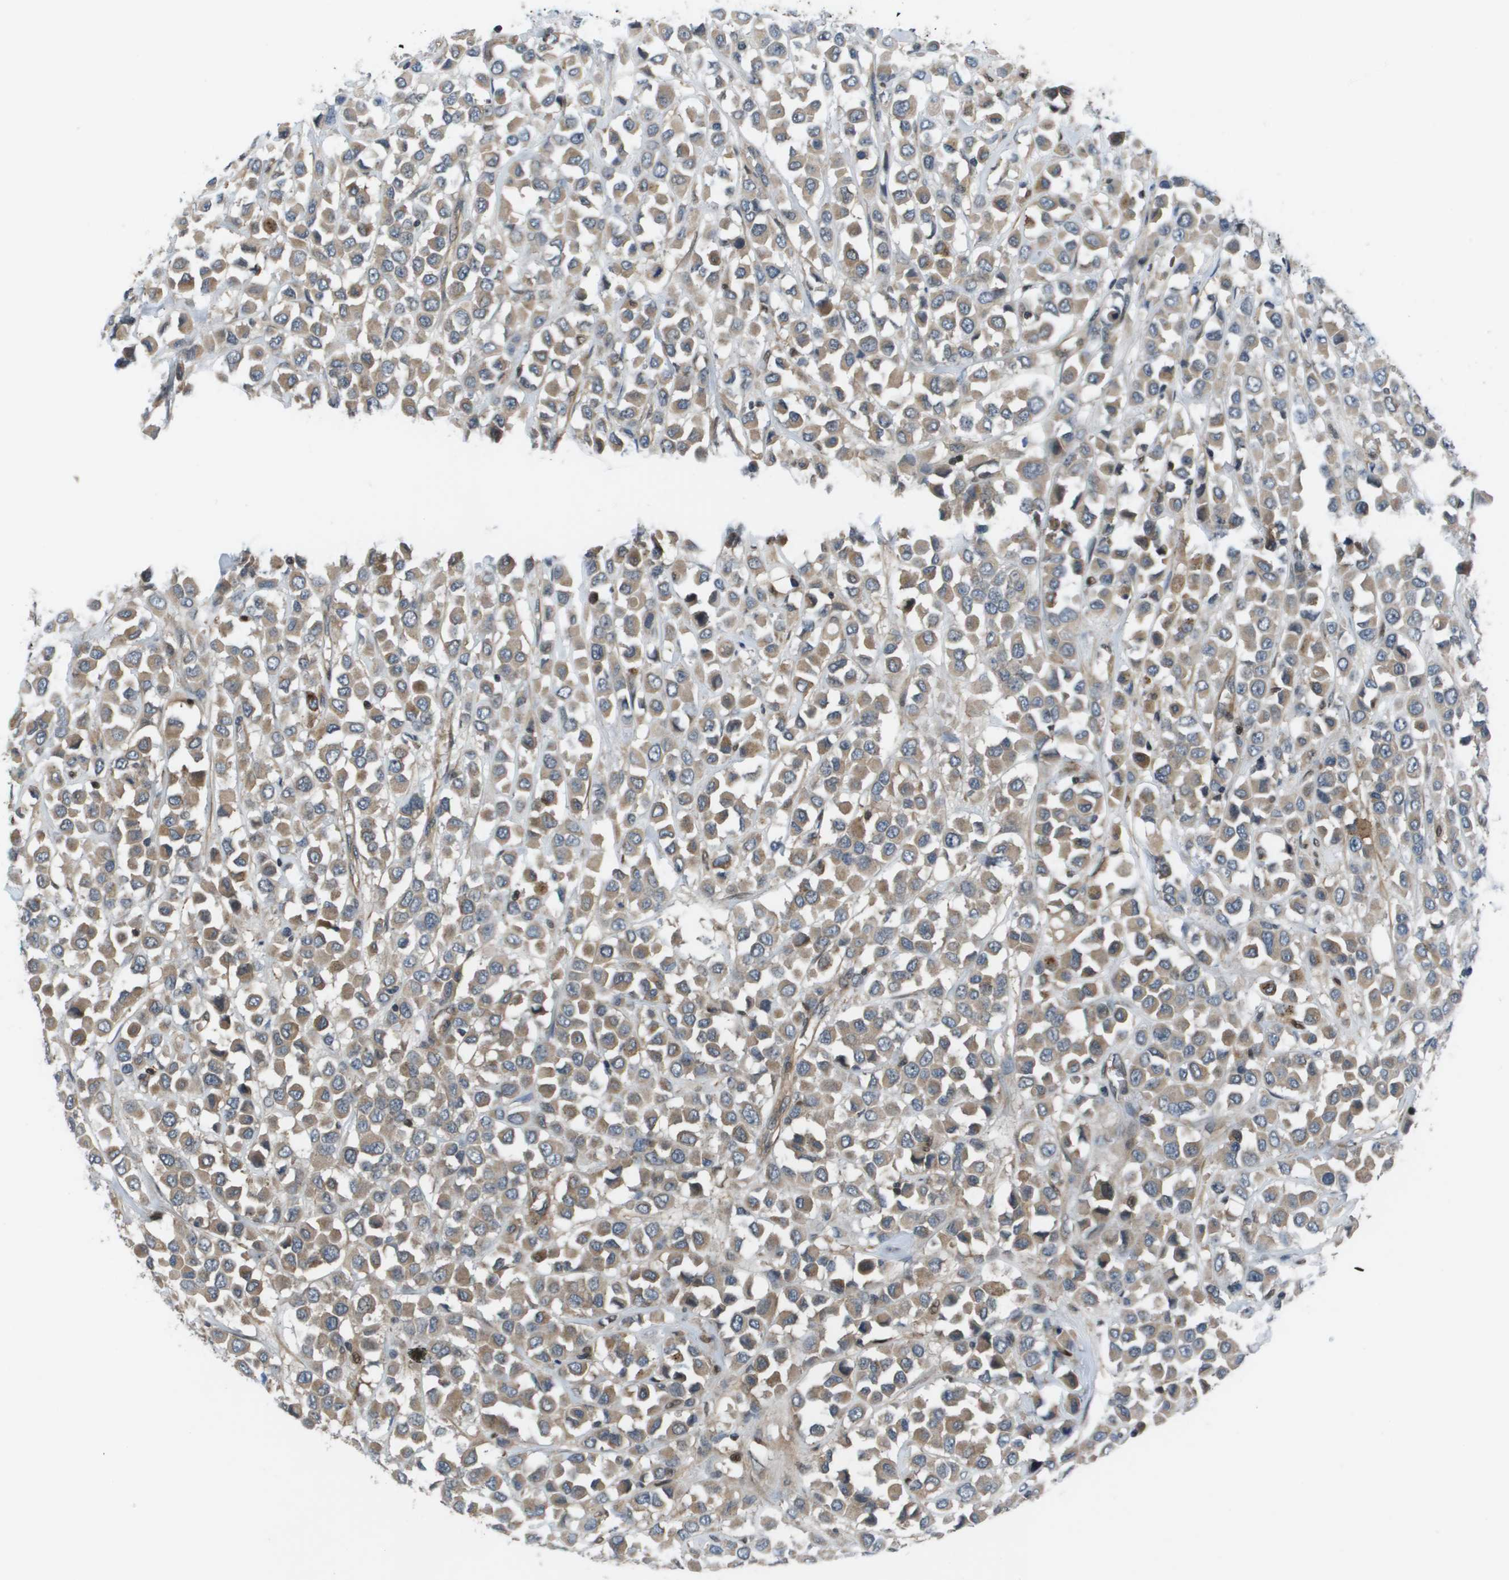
{"staining": {"intensity": "moderate", "quantity": ">75%", "location": "cytoplasmic/membranous"}, "tissue": "breast cancer", "cell_type": "Tumor cells", "image_type": "cancer", "snomed": [{"axis": "morphology", "description": "Duct carcinoma"}, {"axis": "topography", "description": "Breast"}], "caption": "DAB immunohistochemical staining of human intraductal carcinoma (breast) shows moderate cytoplasmic/membranous protein positivity in about >75% of tumor cells. (DAB IHC with brightfield microscopy, high magnification).", "gene": "ENPP5", "patient": {"sex": "female", "age": 61}}